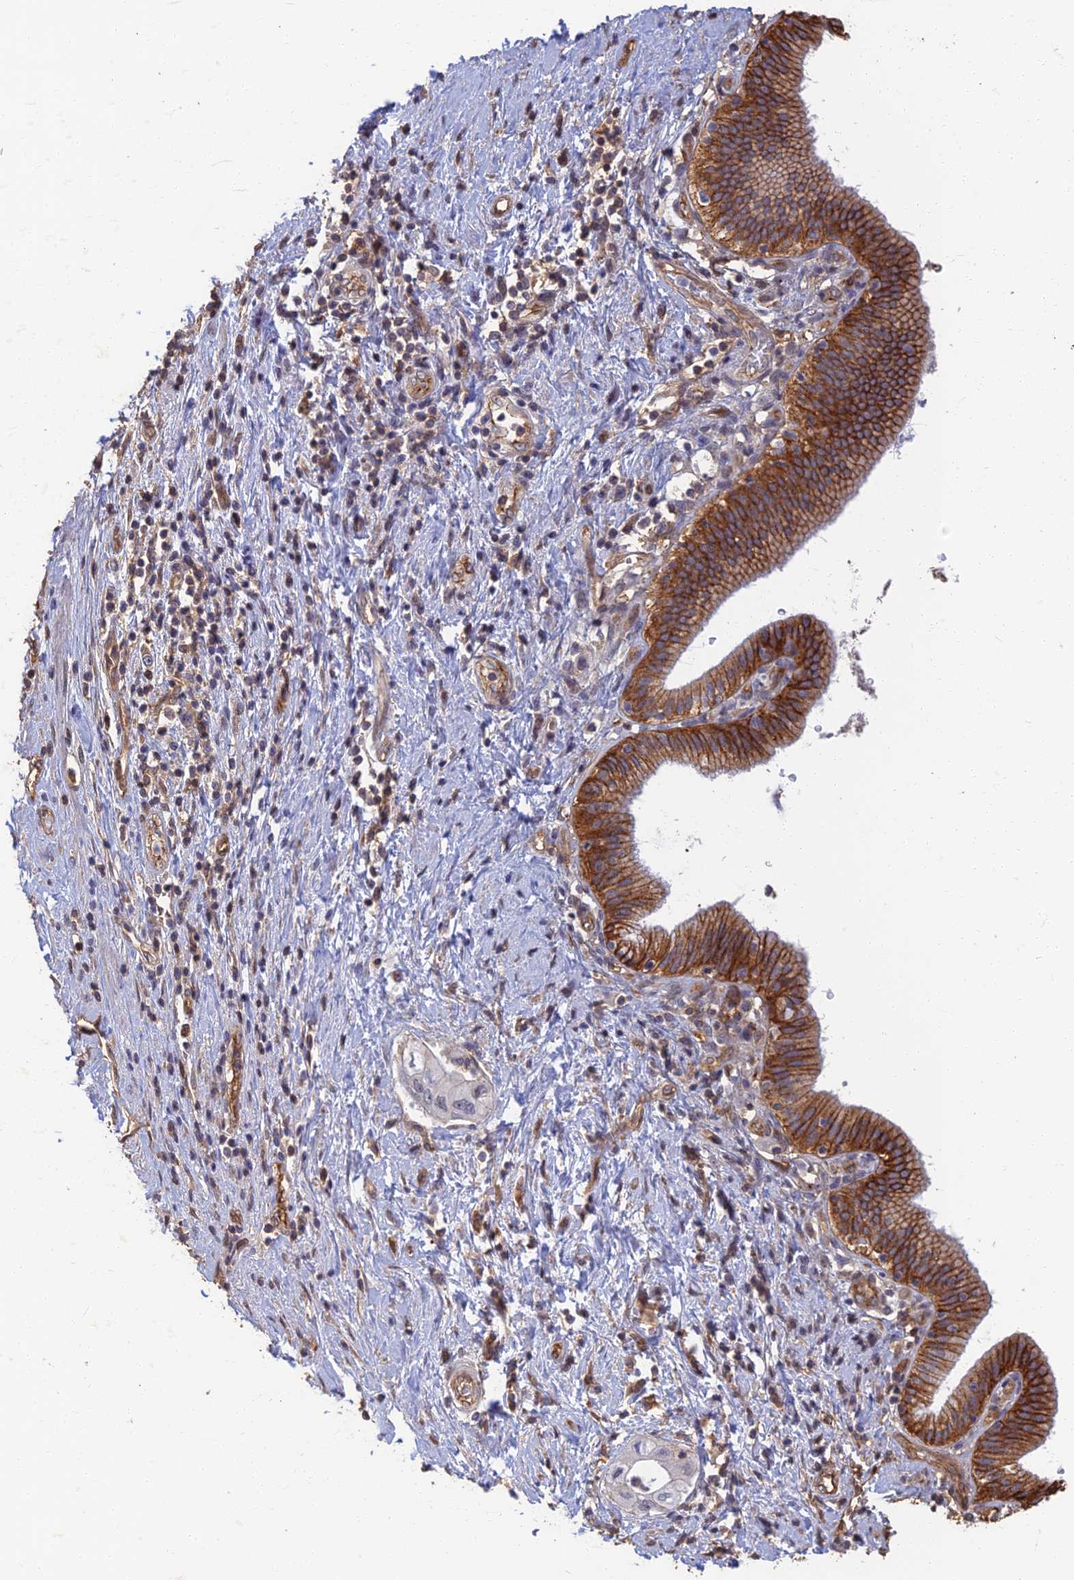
{"staining": {"intensity": "strong", "quantity": ">75%", "location": "cytoplasmic/membranous"}, "tissue": "pancreatic cancer", "cell_type": "Tumor cells", "image_type": "cancer", "snomed": [{"axis": "morphology", "description": "Adenocarcinoma, NOS"}, {"axis": "topography", "description": "Pancreas"}], "caption": "IHC (DAB (3,3'-diaminobenzidine)) staining of pancreatic adenocarcinoma exhibits strong cytoplasmic/membranous protein positivity in approximately >75% of tumor cells. The staining is performed using DAB (3,3'-diaminobenzidine) brown chromogen to label protein expression. The nuclei are counter-stained blue using hematoxylin.", "gene": "LRRN3", "patient": {"sex": "female", "age": 73}}